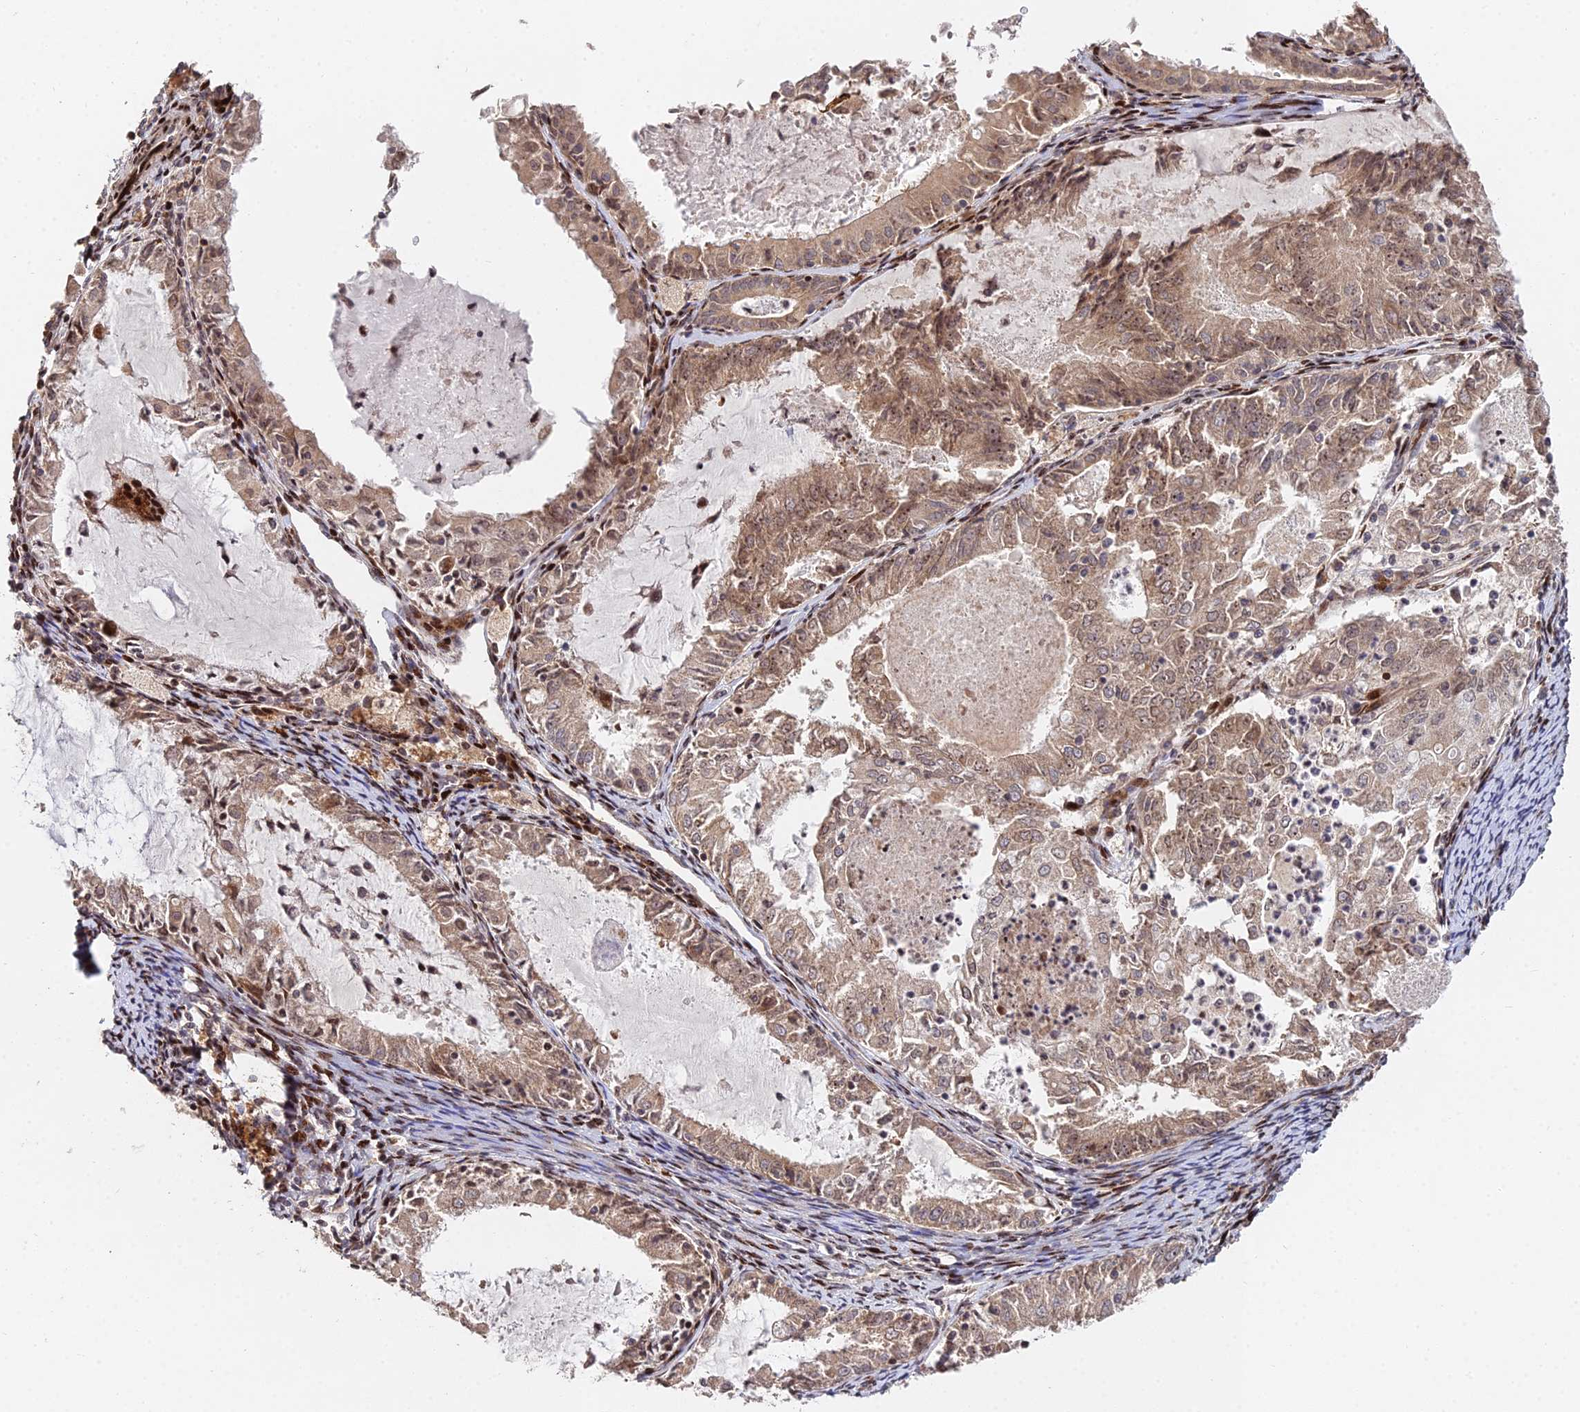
{"staining": {"intensity": "moderate", "quantity": ">75%", "location": "cytoplasmic/membranous,nuclear"}, "tissue": "endometrial cancer", "cell_type": "Tumor cells", "image_type": "cancer", "snomed": [{"axis": "morphology", "description": "Adenocarcinoma, NOS"}, {"axis": "topography", "description": "Endometrium"}], "caption": "Human endometrial adenocarcinoma stained with a protein marker exhibits moderate staining in tumor cells.", "gene": "RBMS2", "patient": {"sex": "female", "age": 57}}